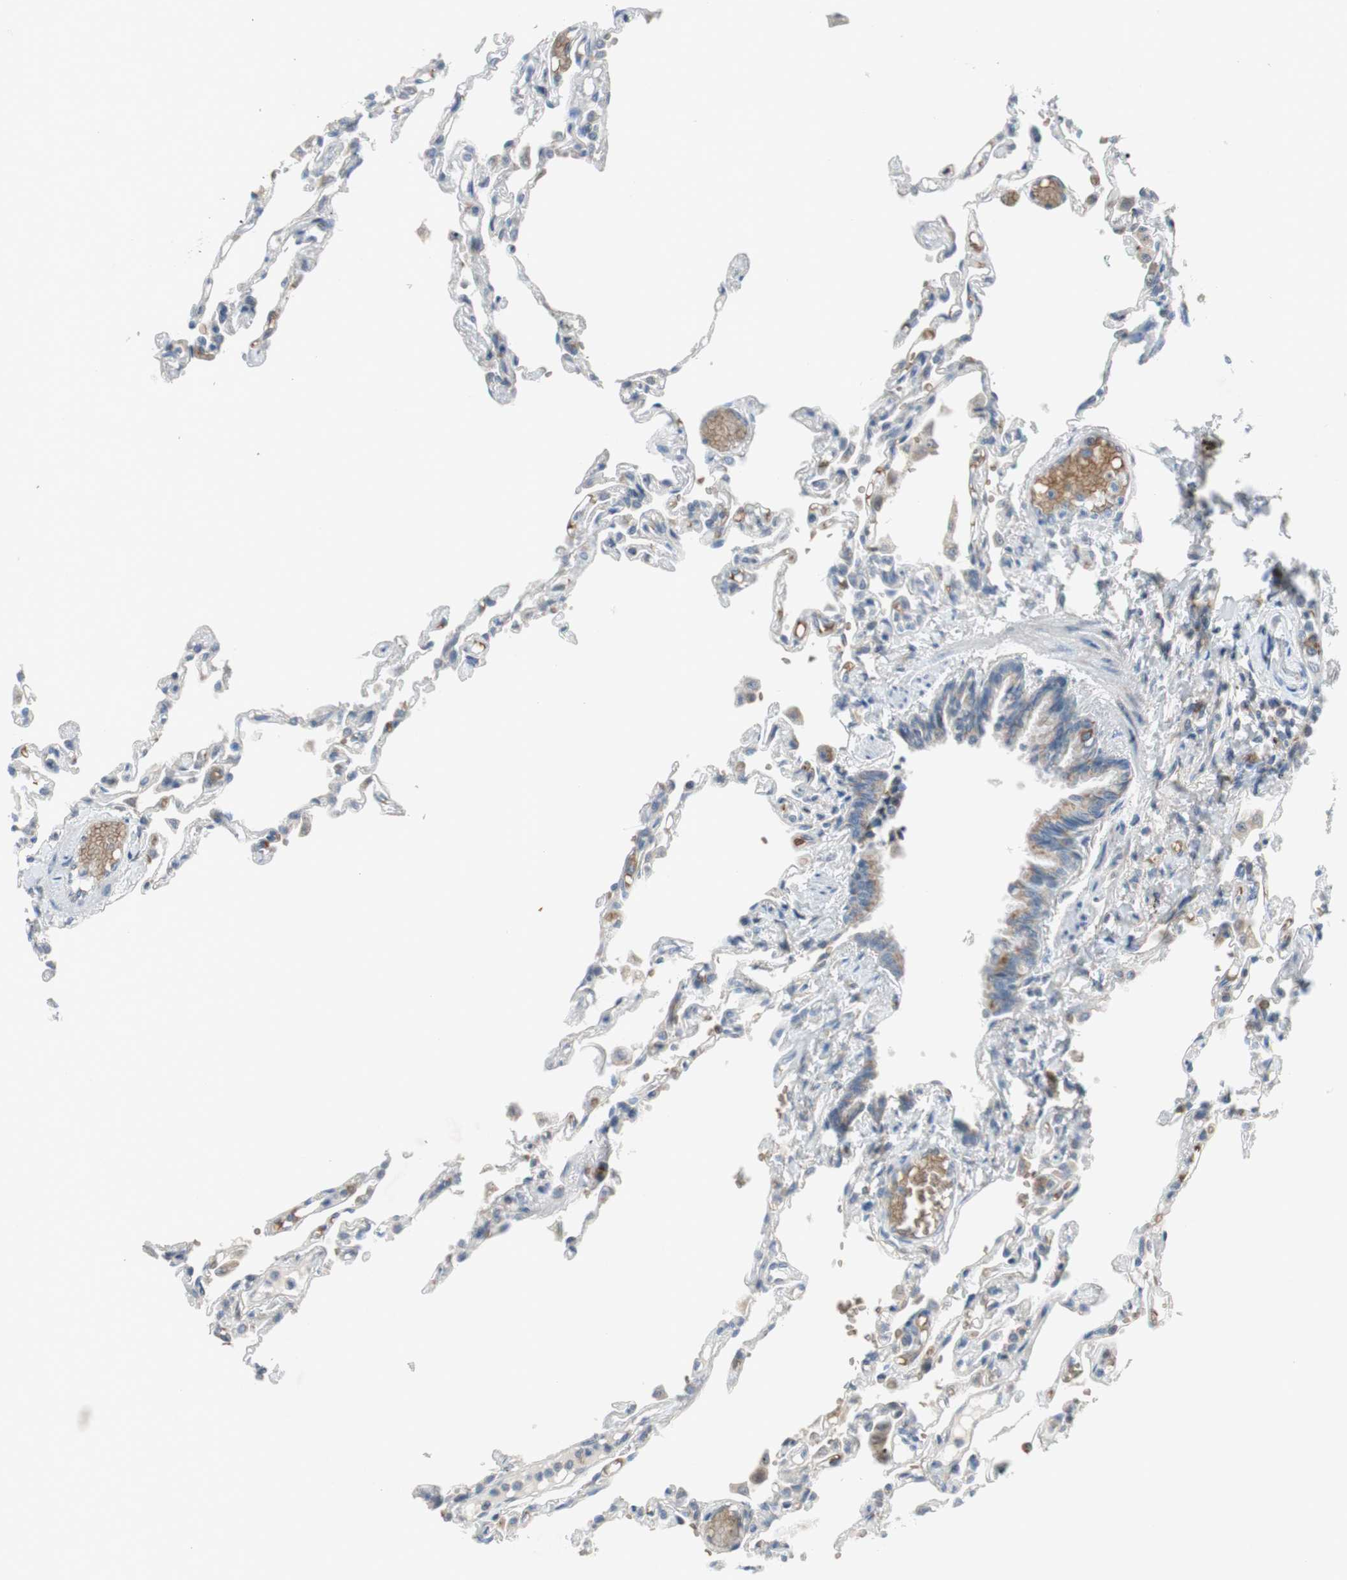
{"staining": {"intensity": "weak", "quantity": "25%-75%", "location": "cytoplasmic/membranous"}, "tissue": "lung", "cell_type": "Alveolar cells", "image_type": "normal", "snomed": [{"axis": "morphology", "description": "Normal tissue, NOS"}, {"axis": "topography", "description": "Lung"}], "caption": "Protein expression analysis of normal human lung reveals weak cytoplasmic/membranous staining in about 25%-75% of alveolar cells. (brown staining indicates protein expression, while blue staining denotes nuclei).", "gene": "GYPC", "patient": {"sex": "male", "age": 21}}